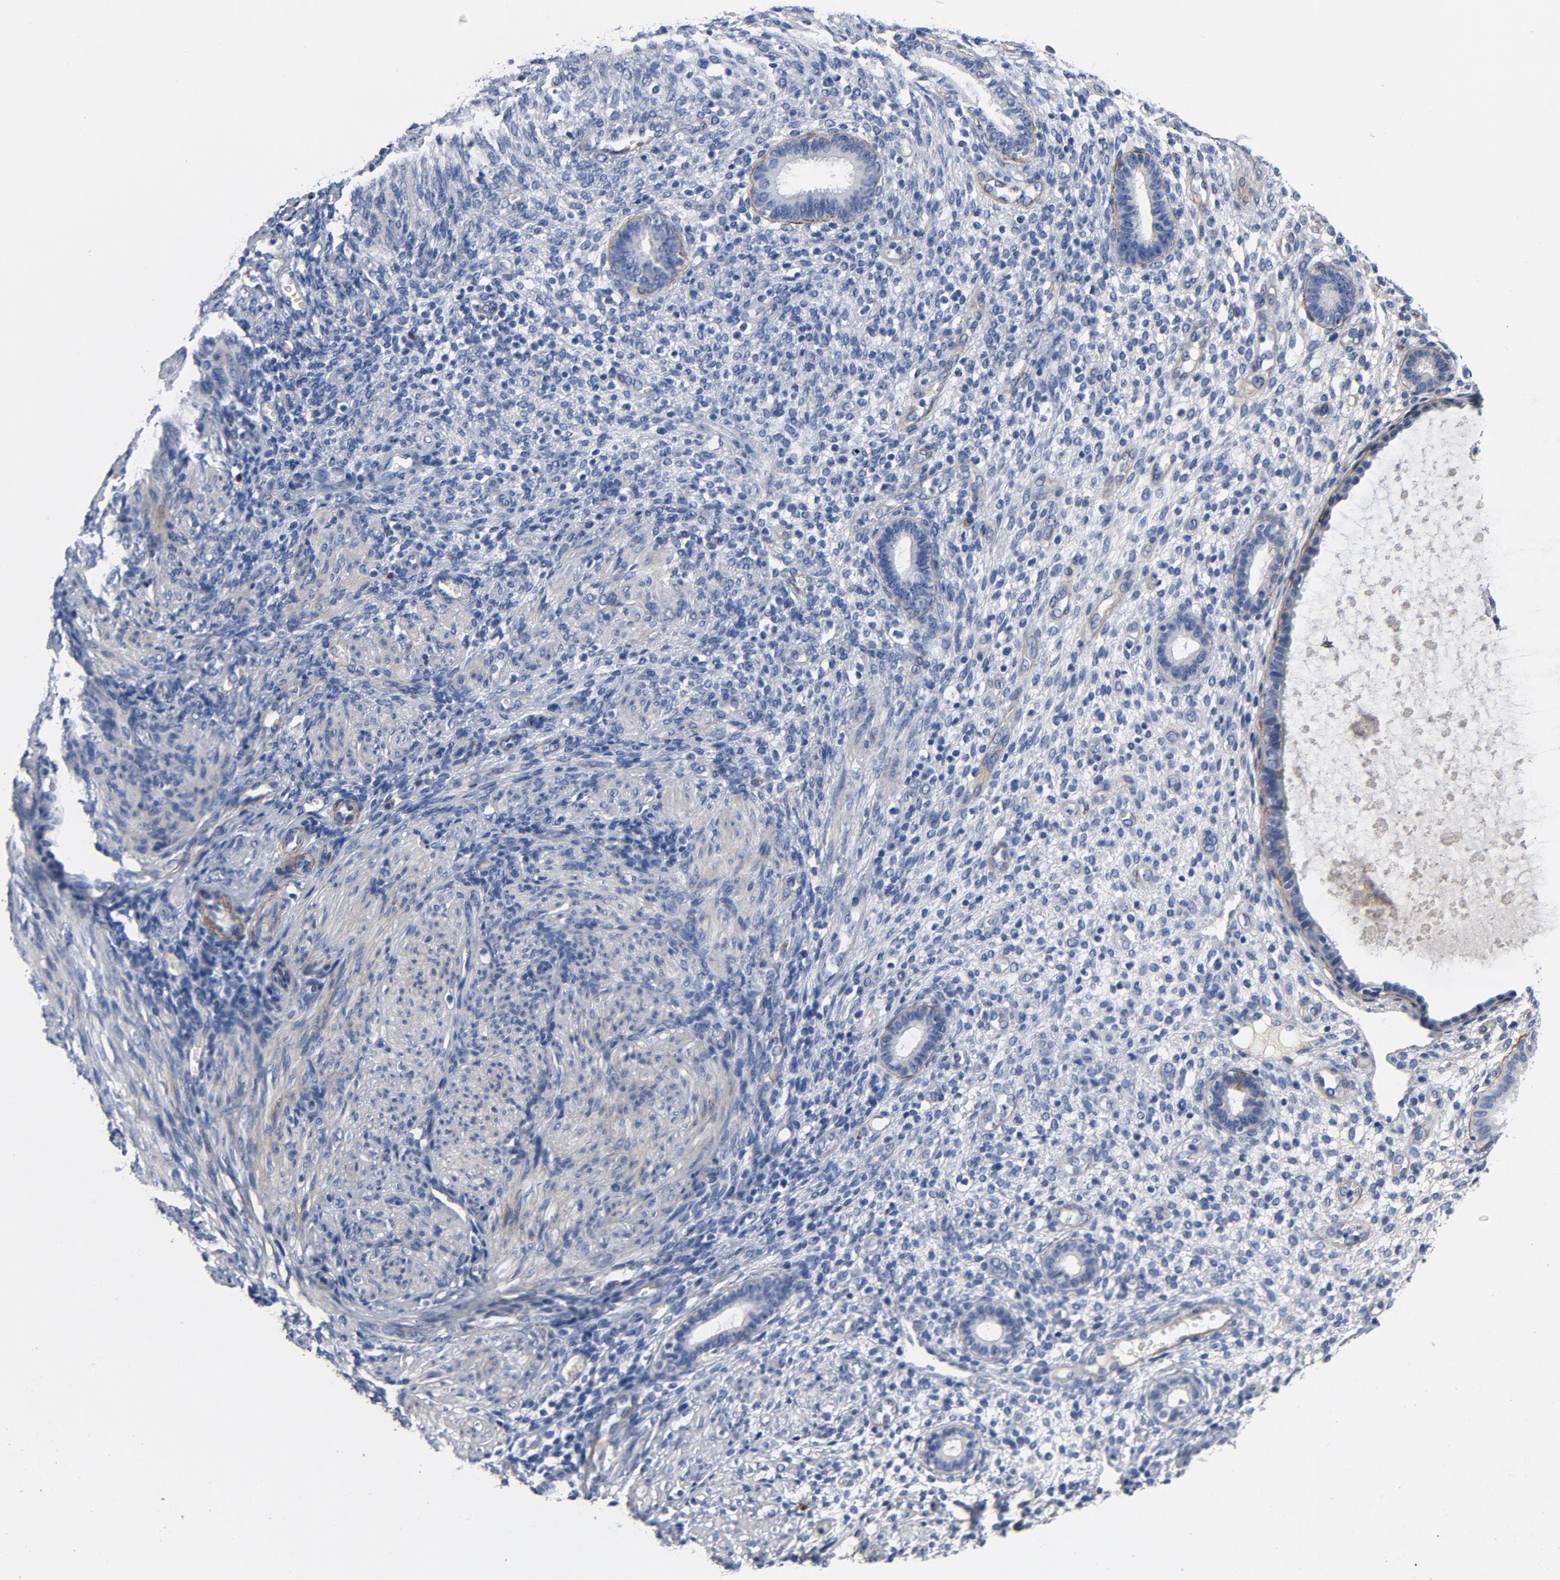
{"staining": {"intensity": "negative", "quantity": "none", "location": "none"}, "tissue": "endometrium", "cell_type": "Cells in endometrial stroma", "image_type": "normal", "snomed": [{"axis": "morphology", "description": "Normal tissue, NOS"}, {"axis": "topography", "description": "Endometrium"}], "caption": "Histopathology image shows no significant protein staining in cells in endometrial stroma of benign endometrium. (IHC, brightfield microscopy, high magnification).", "gene": "LAMC1", "patient": {"sex": "female", "age": 72}}